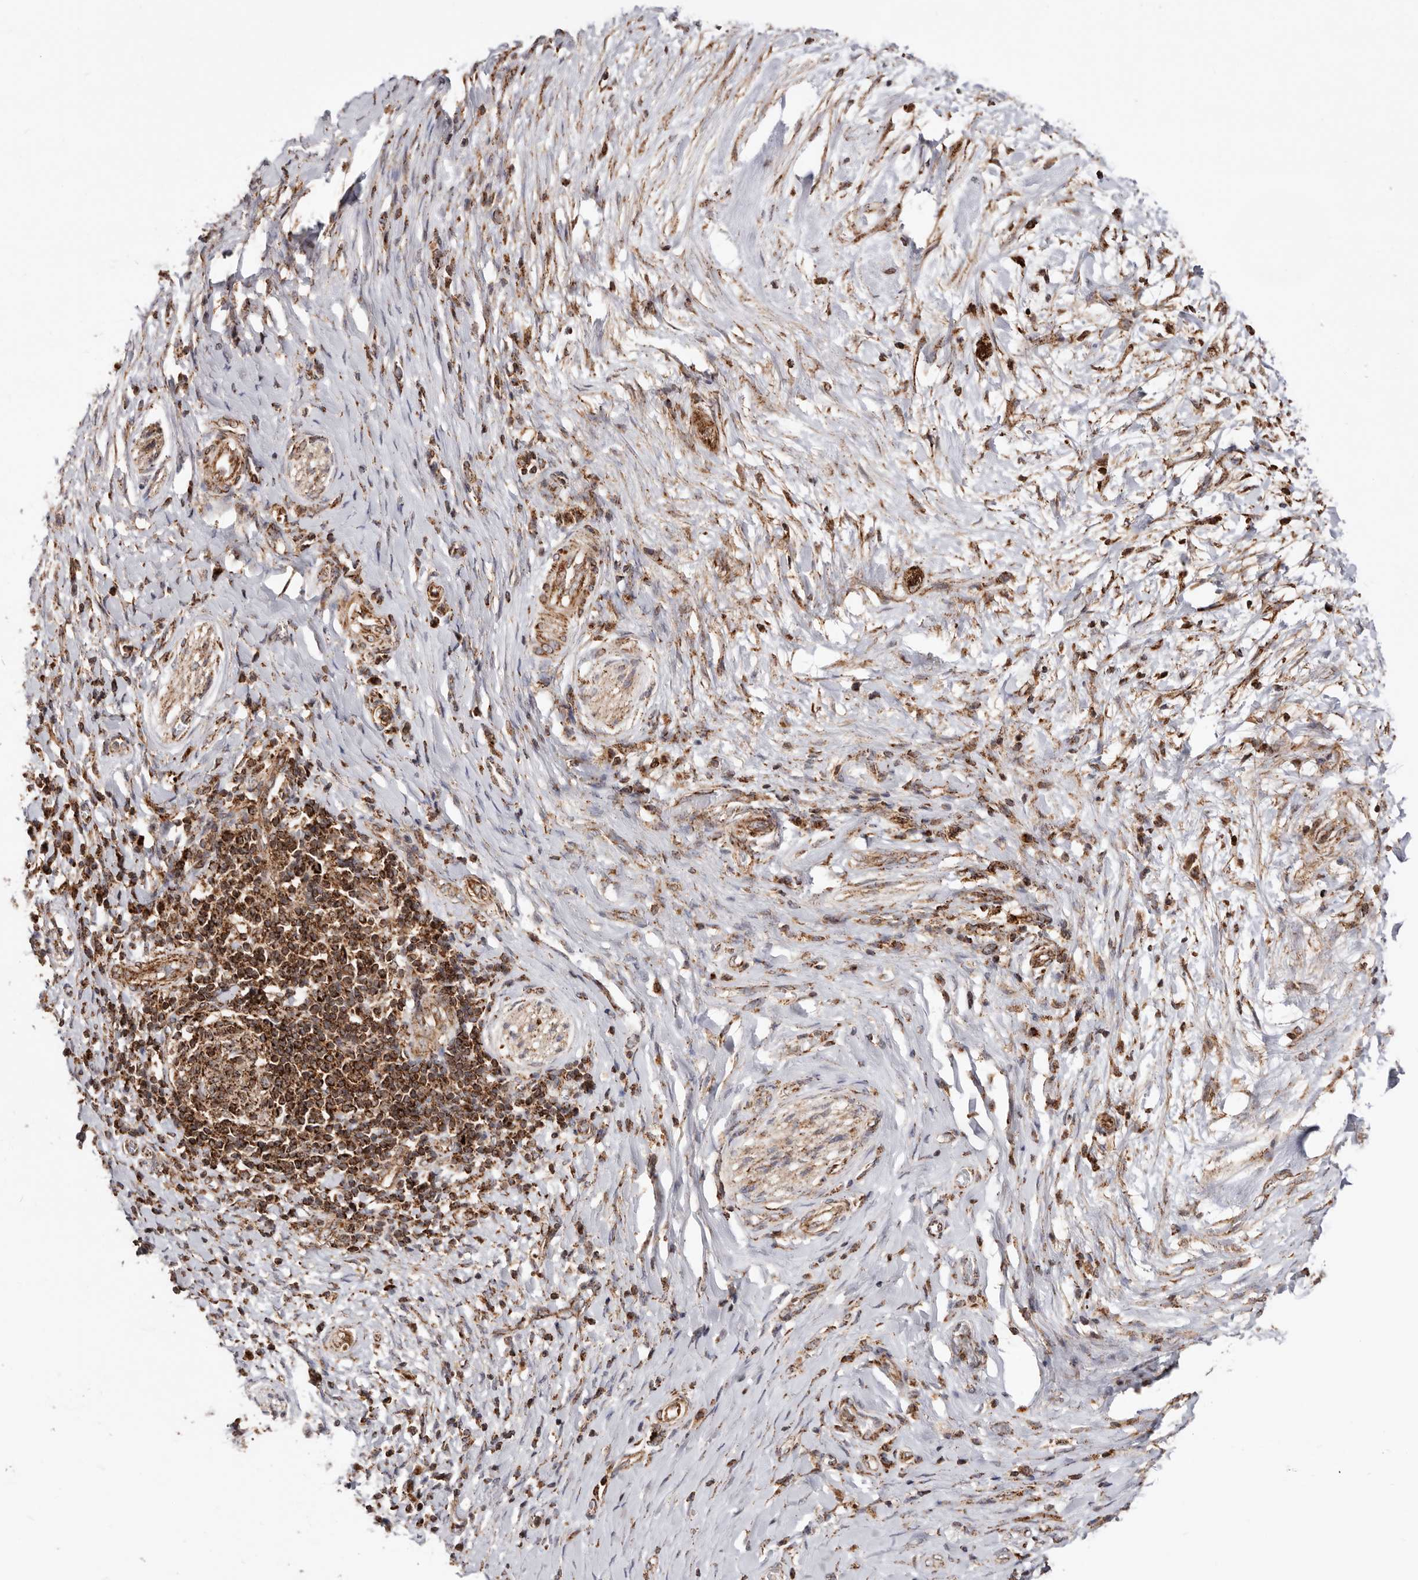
{"staining": {"intensity": "strong", "quantity": ">75%", "location": "cytoplasmic/membranous"}, "tissue": "pancreatic cancer", "cell_type": "Tumor cells", "image_type": "cancer", "snomed": [{"axis": "morphology", "description": "Adenocarcinoma, NOS"}, {"axis": "topography", "description": "Pancreas"}], "caption": "The micrograph shows staining of adenocarcinoma (pancreatic), revealing strong cytoplasmic/membranous protein positivity (brown color) within tumor cells. Nuclei are stained in blue.", "gene": "PRKACB", "patient": {"sex": "male", "age": 58}}